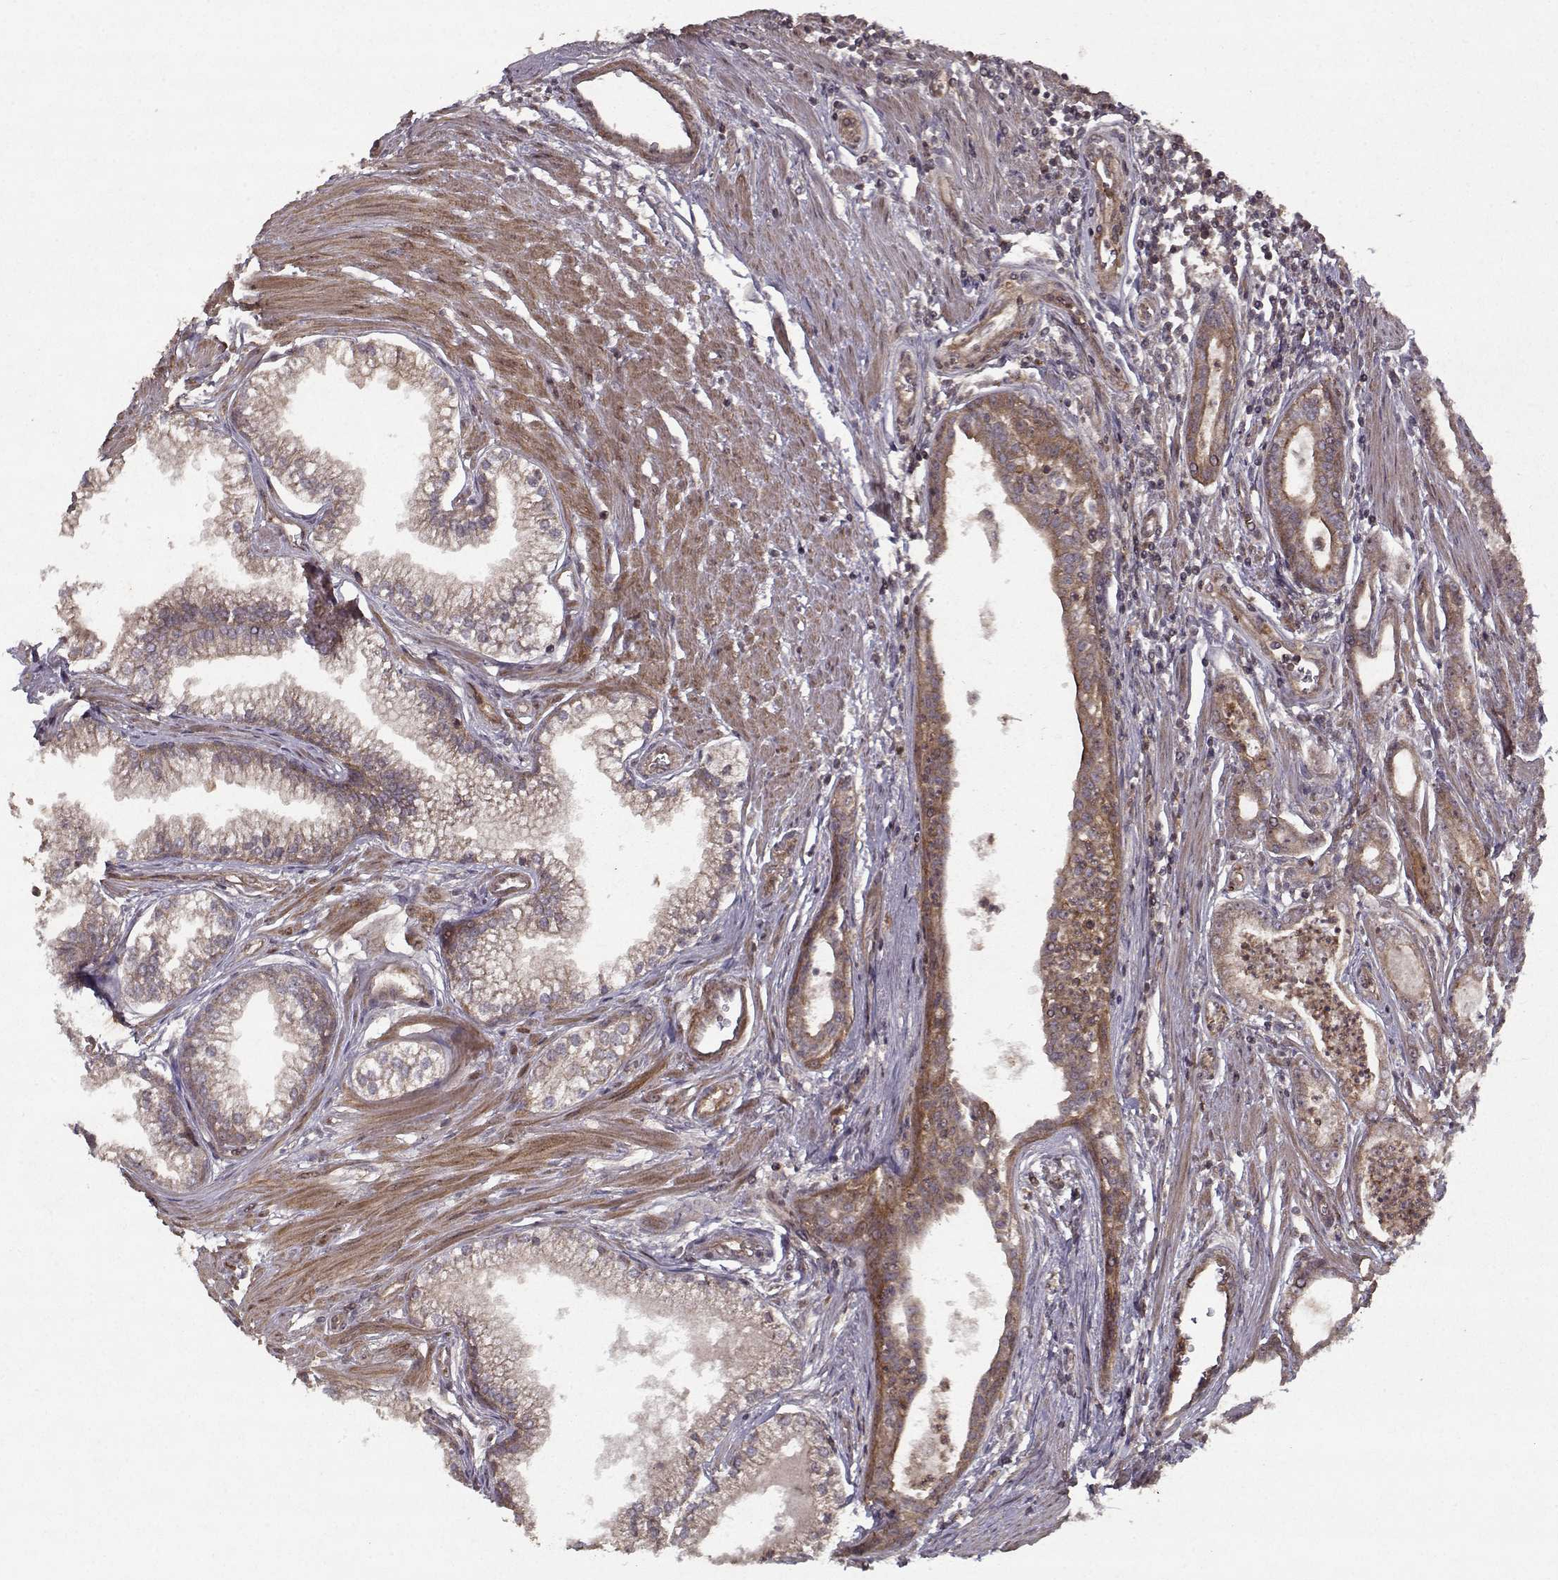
{"staining": {"intensity": "weak", "quantity": ">75%", "location": "cytoplasmic/membranous"}, "tissue": "prostate cancer", "cell_type": "Tumor cells", "image_type": "cancer", "snomed": [{"axis": "morphology", "description": "Adenocarcinoma, NOS"}, {"axis": "topography", "description": "Prostate"}], "caption": "Immunohistochemical staining of prostate adenocarcinoma displays low levels of weak cytoplasmic/membranous protein staining in about >75% of tumor cells.", "gene": "PPP1R12A", "patient": {"sex": "male", "age": 71}}